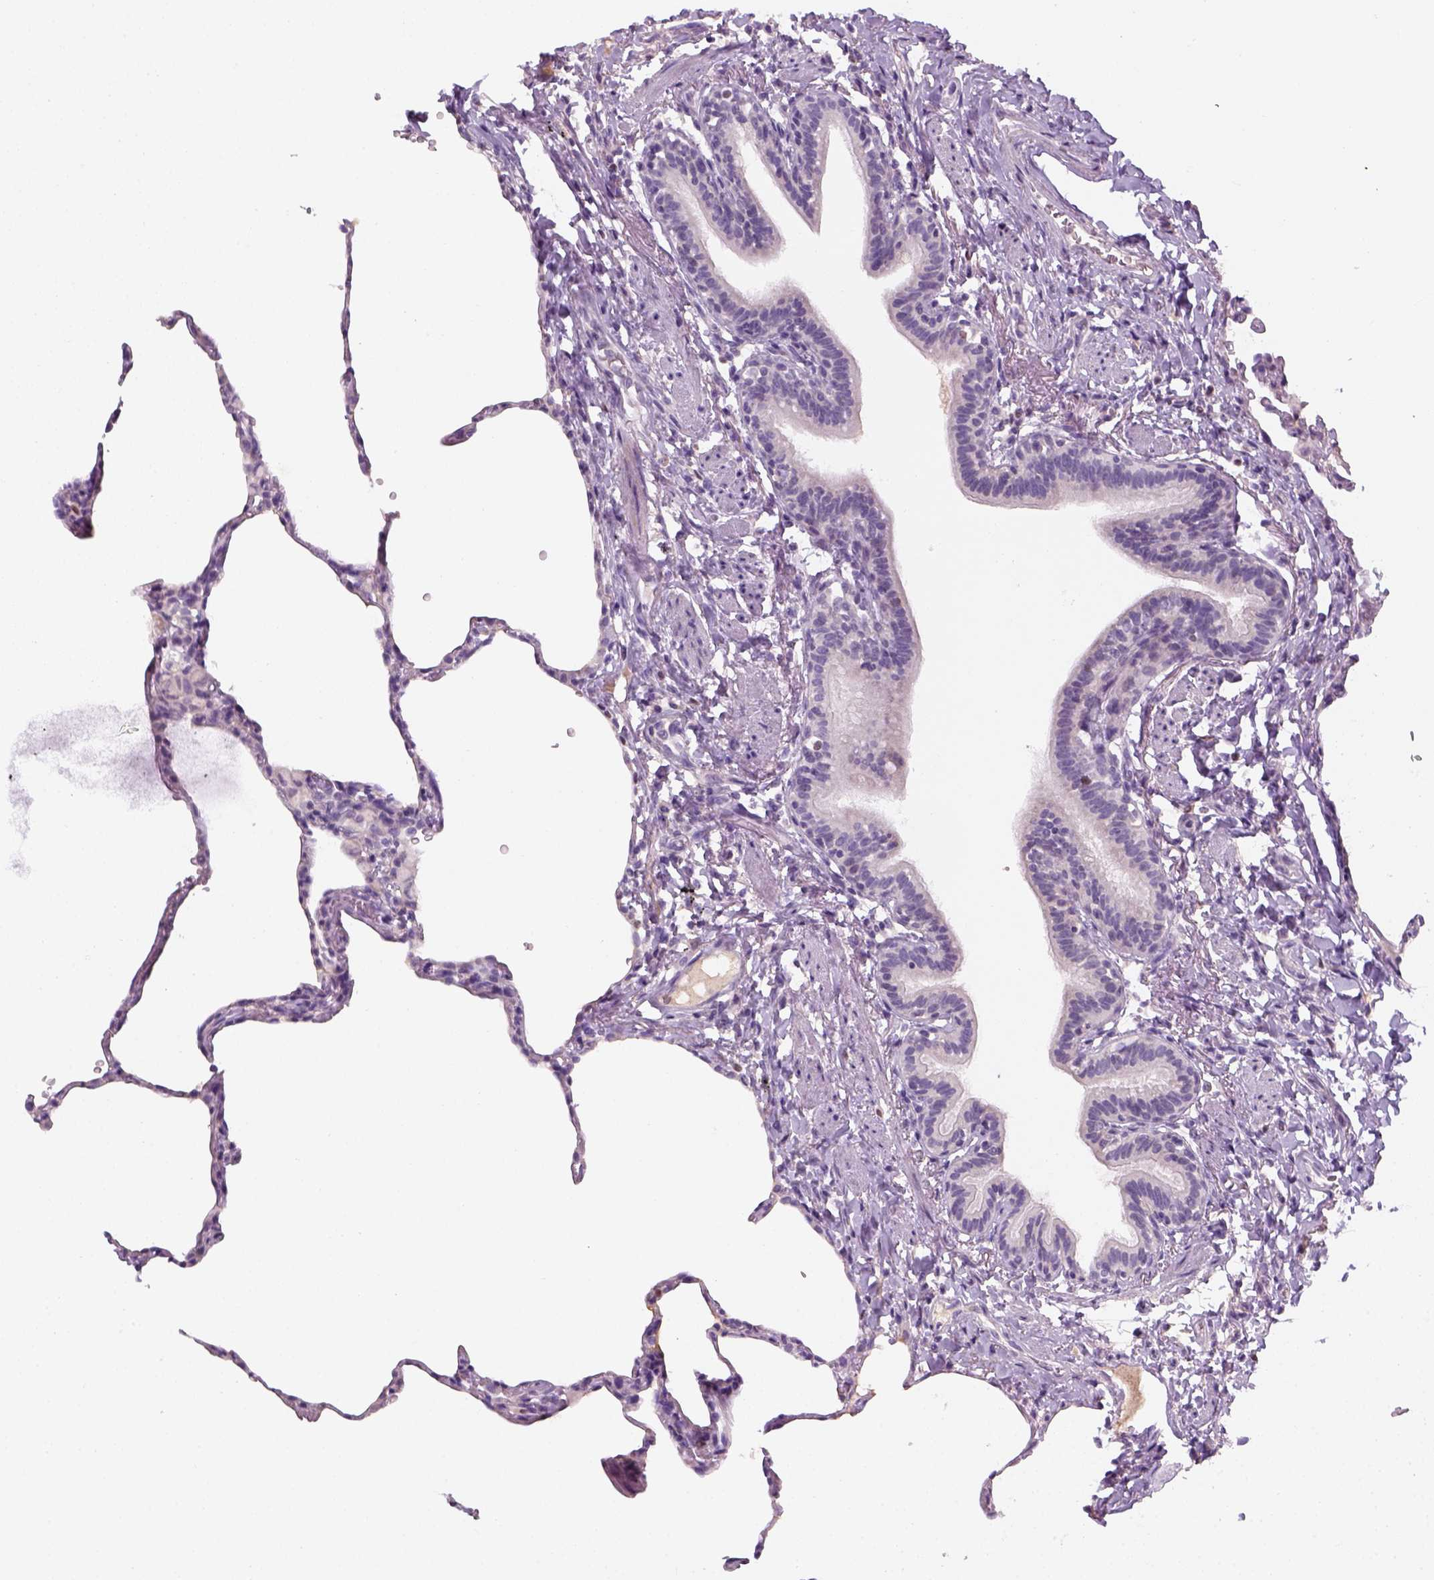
{"staining": {"intensity": "negative", "quantity": "none", "location": "none"}, "tissue": "lung", "cell_type": "Alveolar cells", "image_type": "normal", "snomed": [{"axis": "morphology", "description": "Normal tissue, NOS"}, {"axis": "topography", "description": "Lung"}], "caption": "Alveolar cells are negative for protein expression in normal human lung. (Stains: DAB immunohistochemistry with hematoxylin counter stain, Microscopy: brightfield microscopy at high magnification).", "gene": "GFI1B", "patient": {"sex": "female", "age": 57}}